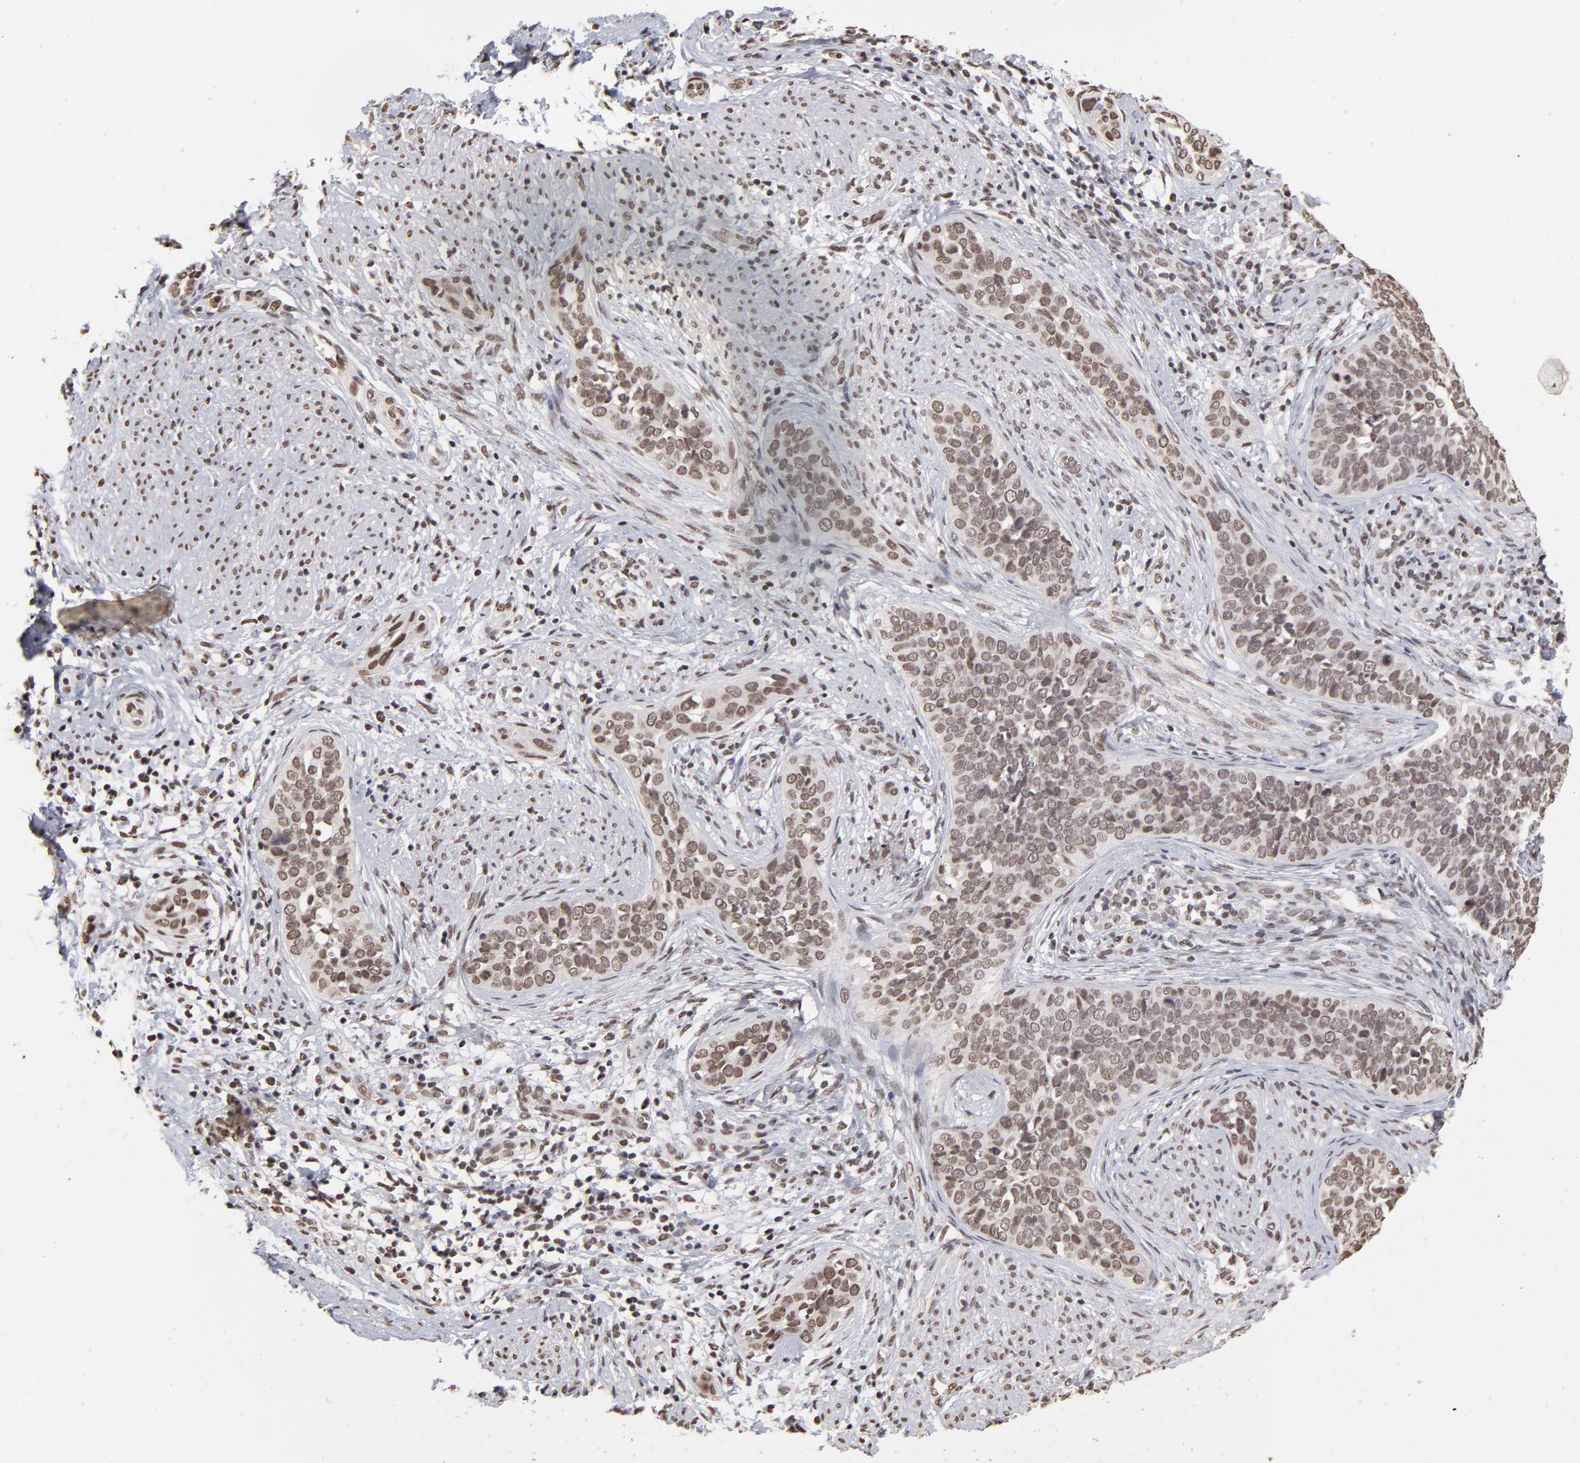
{"staining": {"intensity": "weak", "quantity": "<25%", "location": "nuclear"}, "tissue": "cervical cancer", "cell_type": "Tumor cells", "image_type": "cancer", "snomed": [{"axis": "morphology", "description": "Squamous cell carcinoma, NOS"}, {"axis": "topography", "description": "Cervix"}], "caption": "A histopathology image of cervical cancer (squamous cell carcinoma) stained for a protein displays no brown staining in tumor cells.", "gene": "ZNF3", "patient": {"sex": "female", "age": 31}}